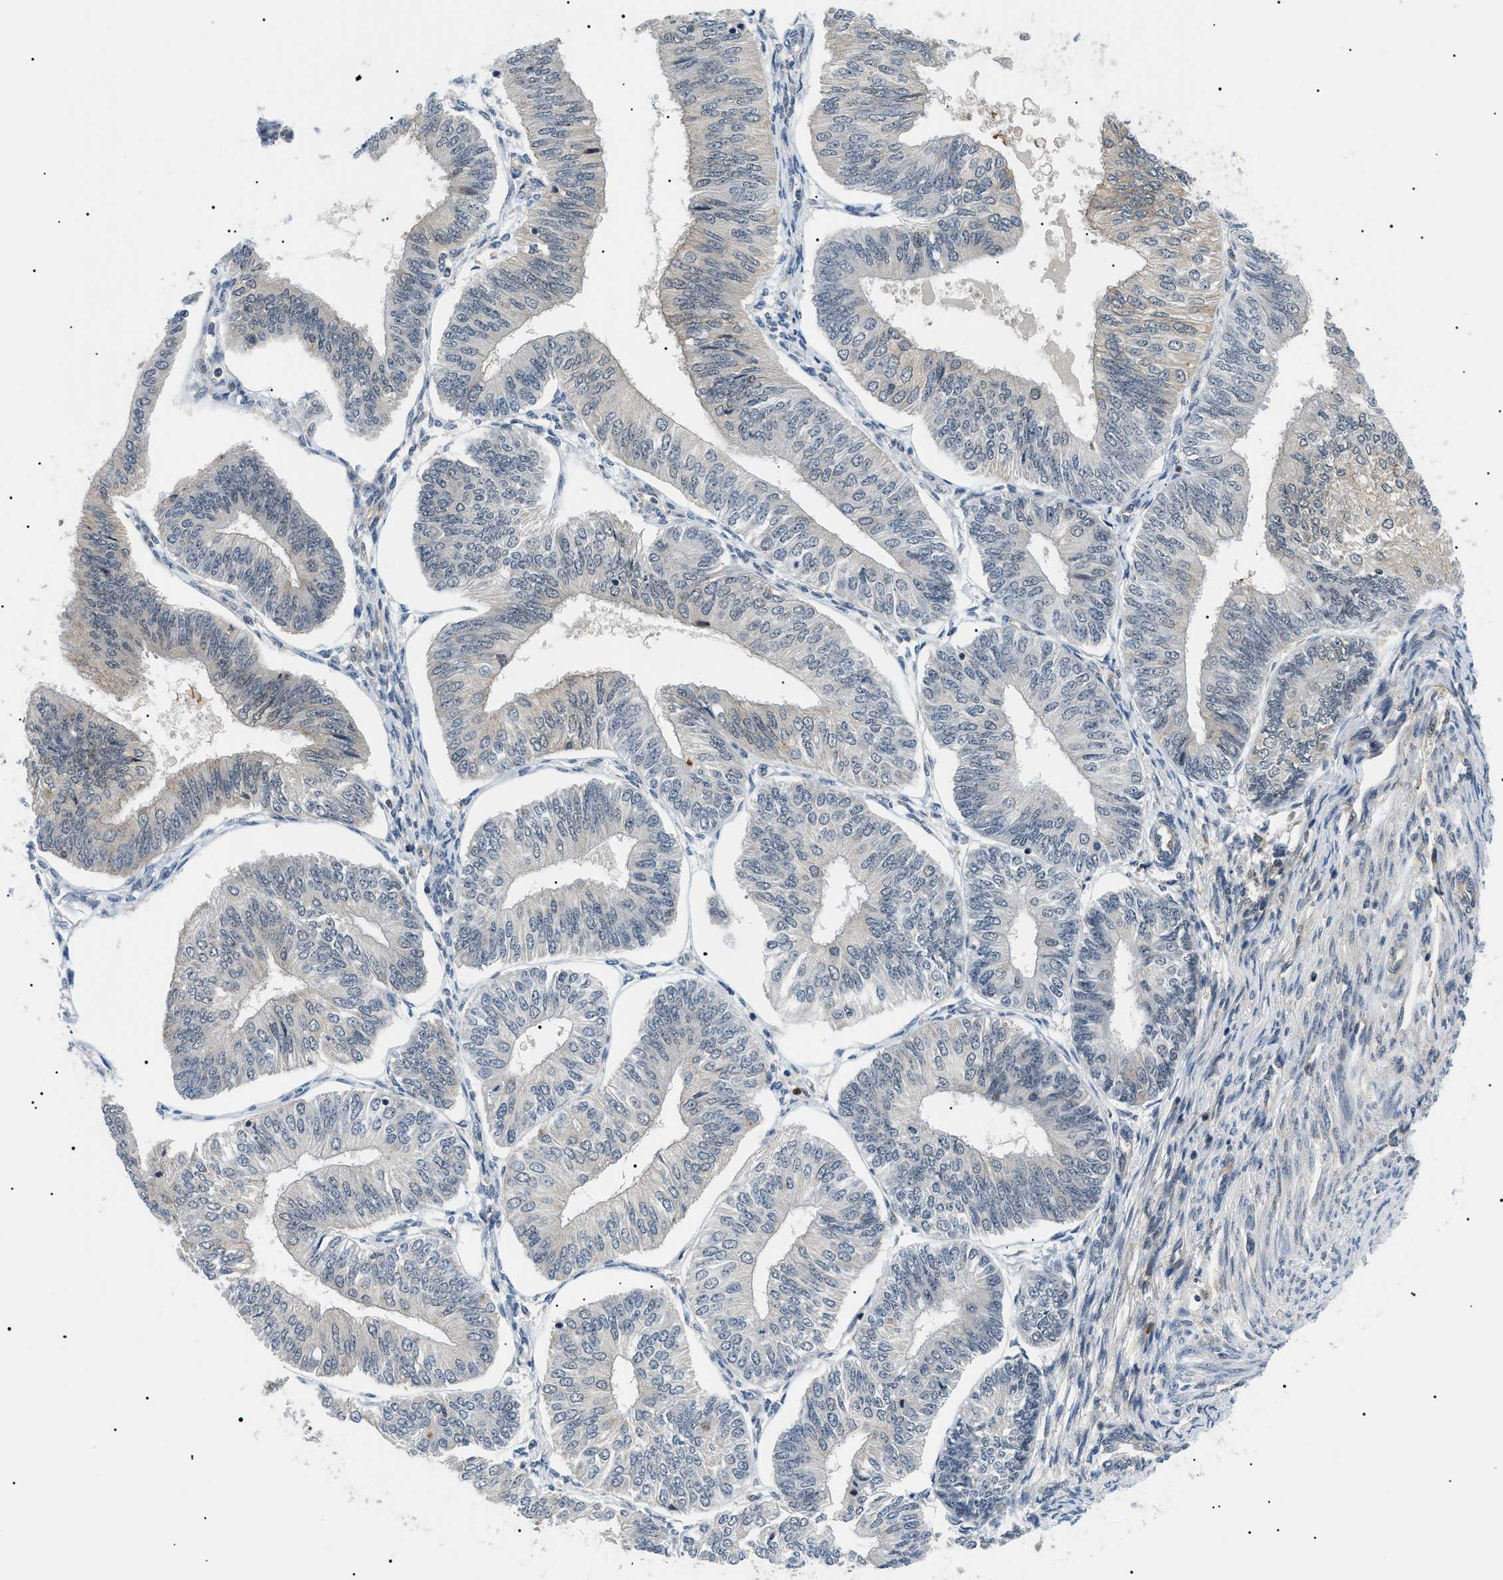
{"staining": {"intensity": "negative", "quantity": "none", "location": "none"}, "tissue": "endometrial cancer", "cell_type": "Tumor cells", "image_type": "cancer", "snomed": [{"axis": "morphology", "description": "Adenocarcinoma, NOS"}, {"axis": "topography", "description": "Endometrium"}], "caption": "This is an immunohistochemistry (IHC) photomicrograph of endometrial adenocarcinoma. There is no staining in tumor cells.", "gene": "RBM15", "patient": {"sex": "female", "age": 58}}